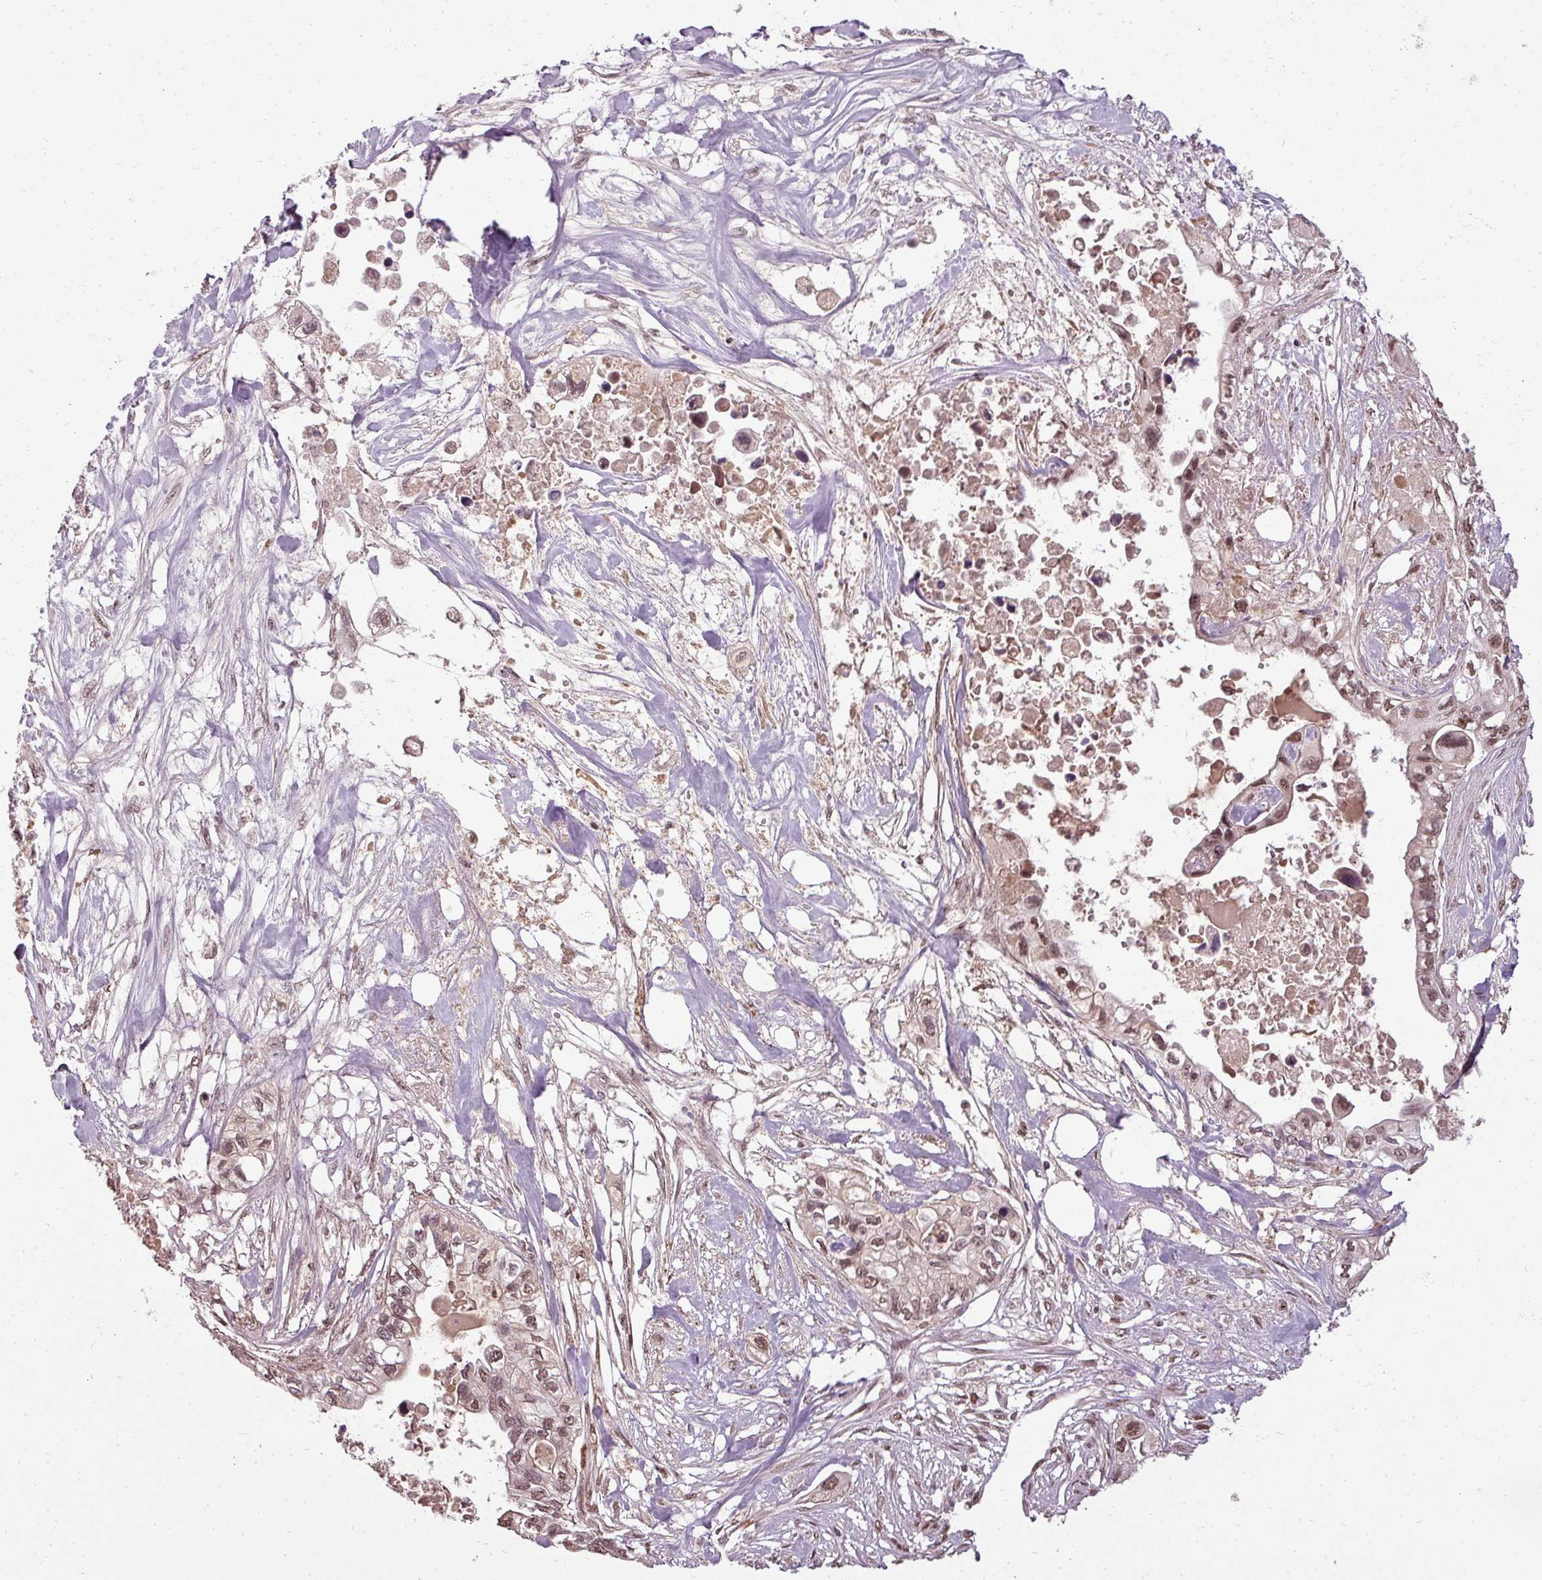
{"staining": {"intensity": "moderate", "quantity": ">75%", "location": "nuclear"}, "tissue": "pancreatic cancer", "cell_type": "Tumor cells", "image_type": "cancer", "snomed": [{"axis": "morphology", "description": "Adenocarcinoma, NOS"}, {"axis": "topography", "description": "Pancreas"}], "caption": "Human pancreatic cancer stained with a brown dye displays moderate nuclear positive expression in about >75% of tumor cells.", "gene": "BCAS3", "patient": {"sex": "female", "age": 63}}